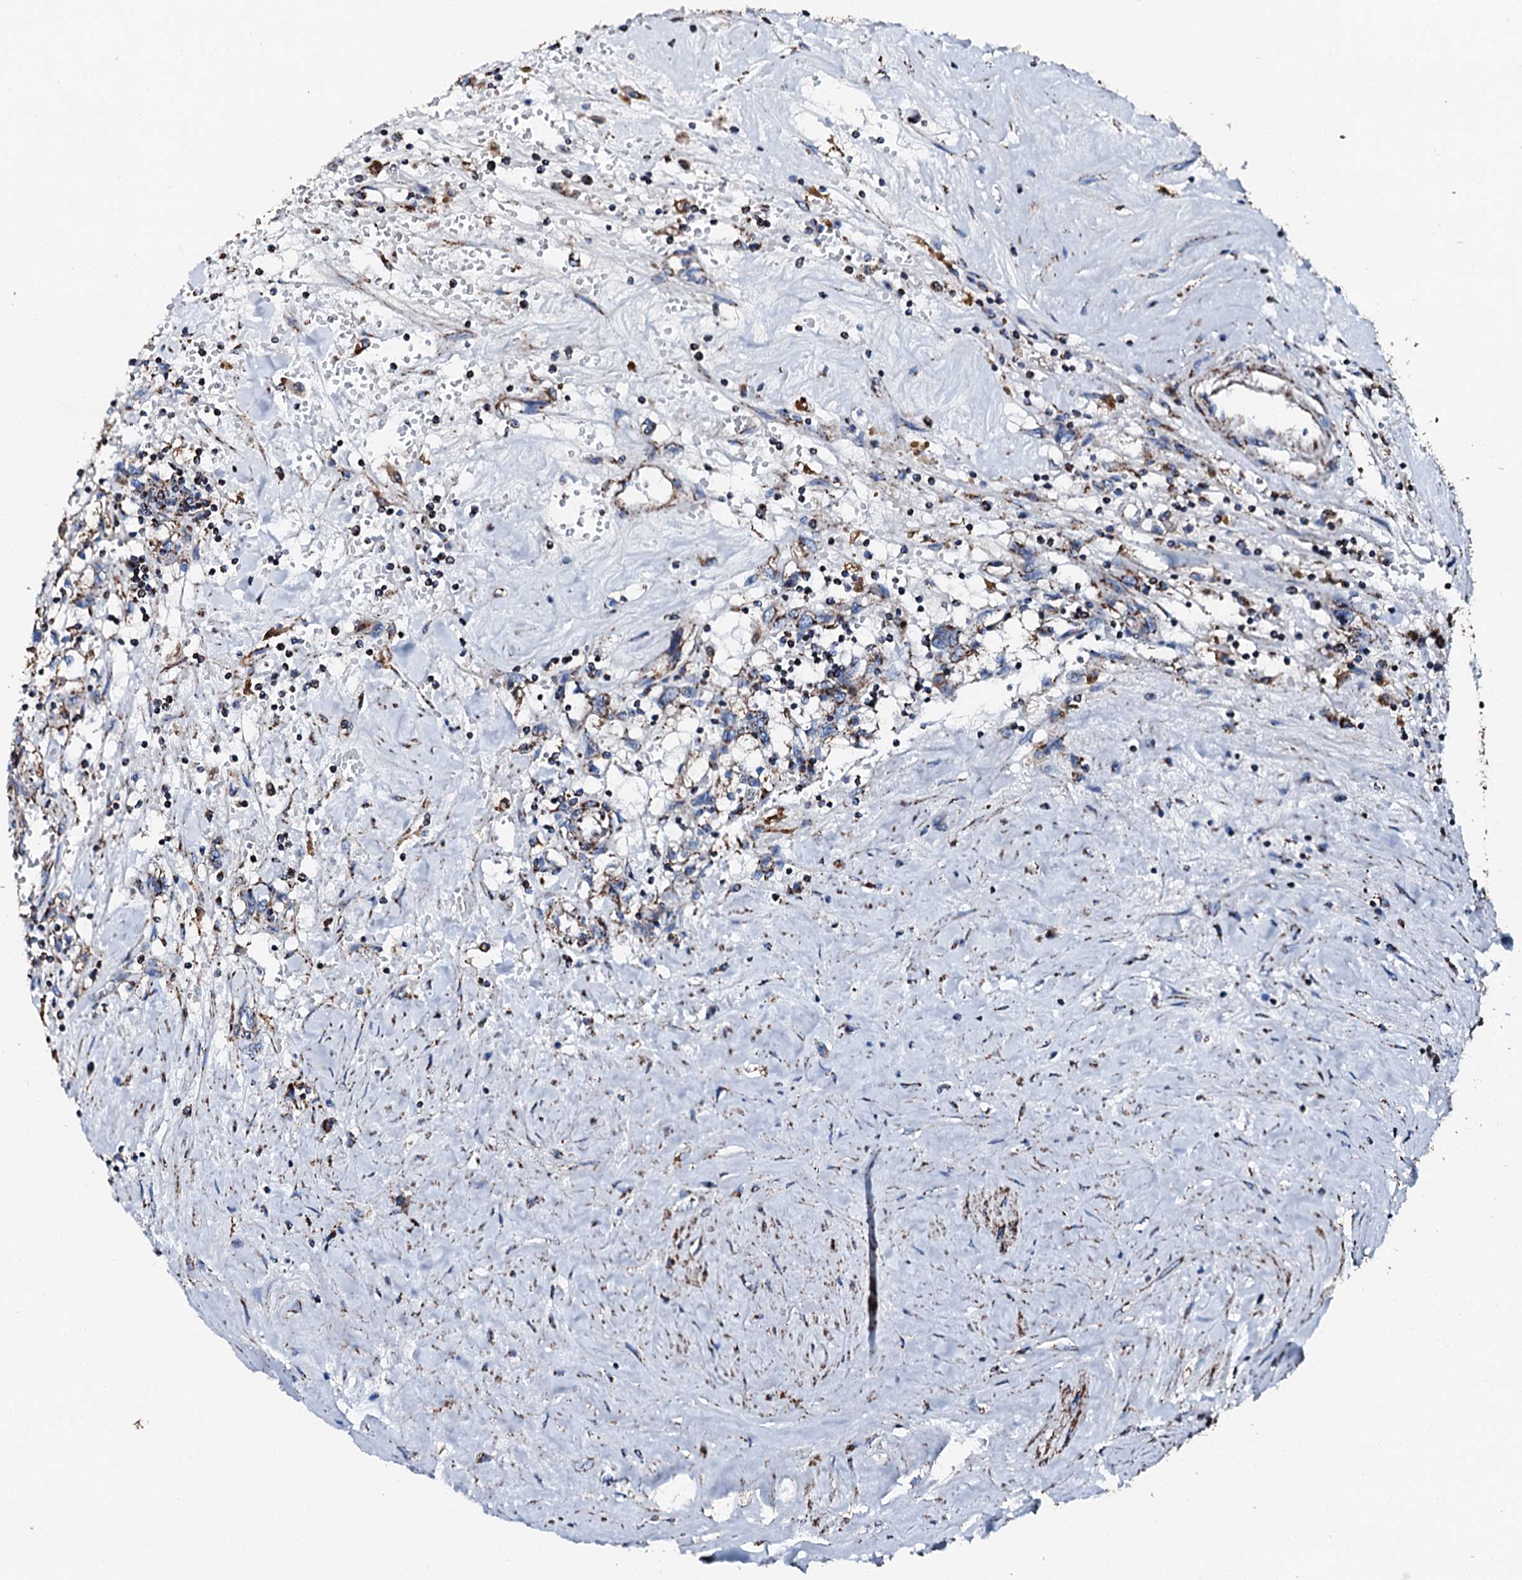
{"staining": {"intensity": "moderate", "quantity": "<25%", "location": "cytoplasmic/membranous"}, "tissue": "renal cancer", "cell_type": "Tumor cells", "image_type": "cancer", "snomed": [{"axis": "morphology", "description": "Adenocarcinoma, NOS"}, {"axis": "topography", "description": "Kidney"}], "caption": "Renal adenocarcinoma stained with a protein marker shows moderate staining in tumor cells.", "gene": "HADH", "patient": {"sex": "male", "age": 56}}